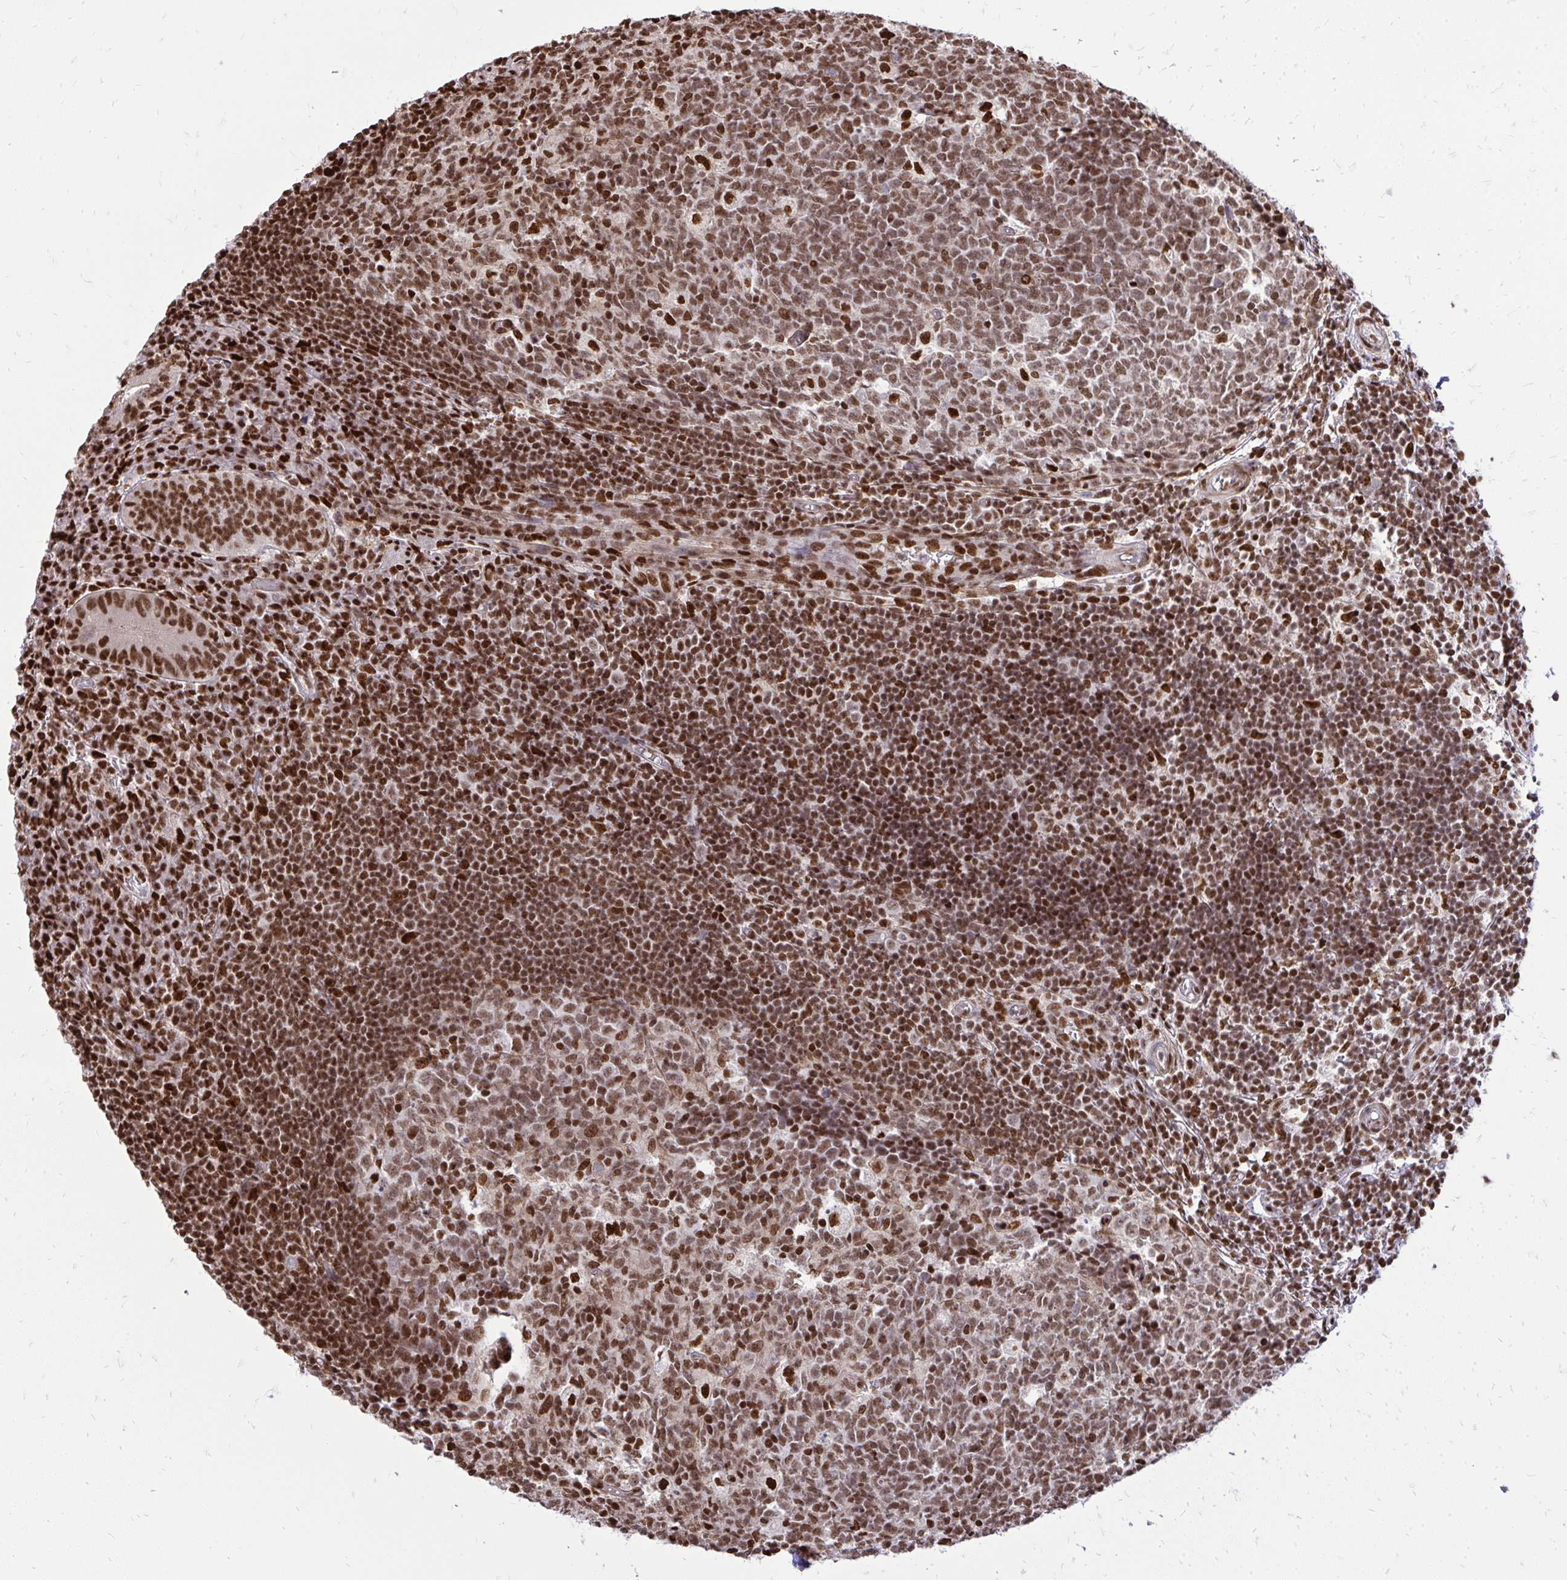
{"staining": {"intensity": "strong", "quantity": ">75%", "location": "nuclear"}, "tissue": "appendix", "cell_type": "Glandular cells", "image_type": "normal", "snomed": [{"axis": "morphology", "description": "Normal tissue, NOS"}, {"axis": "topography", "description": "Appendix"}], "caption": "This is an image of IHC staining of unremarkable appendix, which shows strong staining in the nuclear of glandular cells.", "gene": "TBL1Y", "patient": {"sex": "male", "age": 18}}